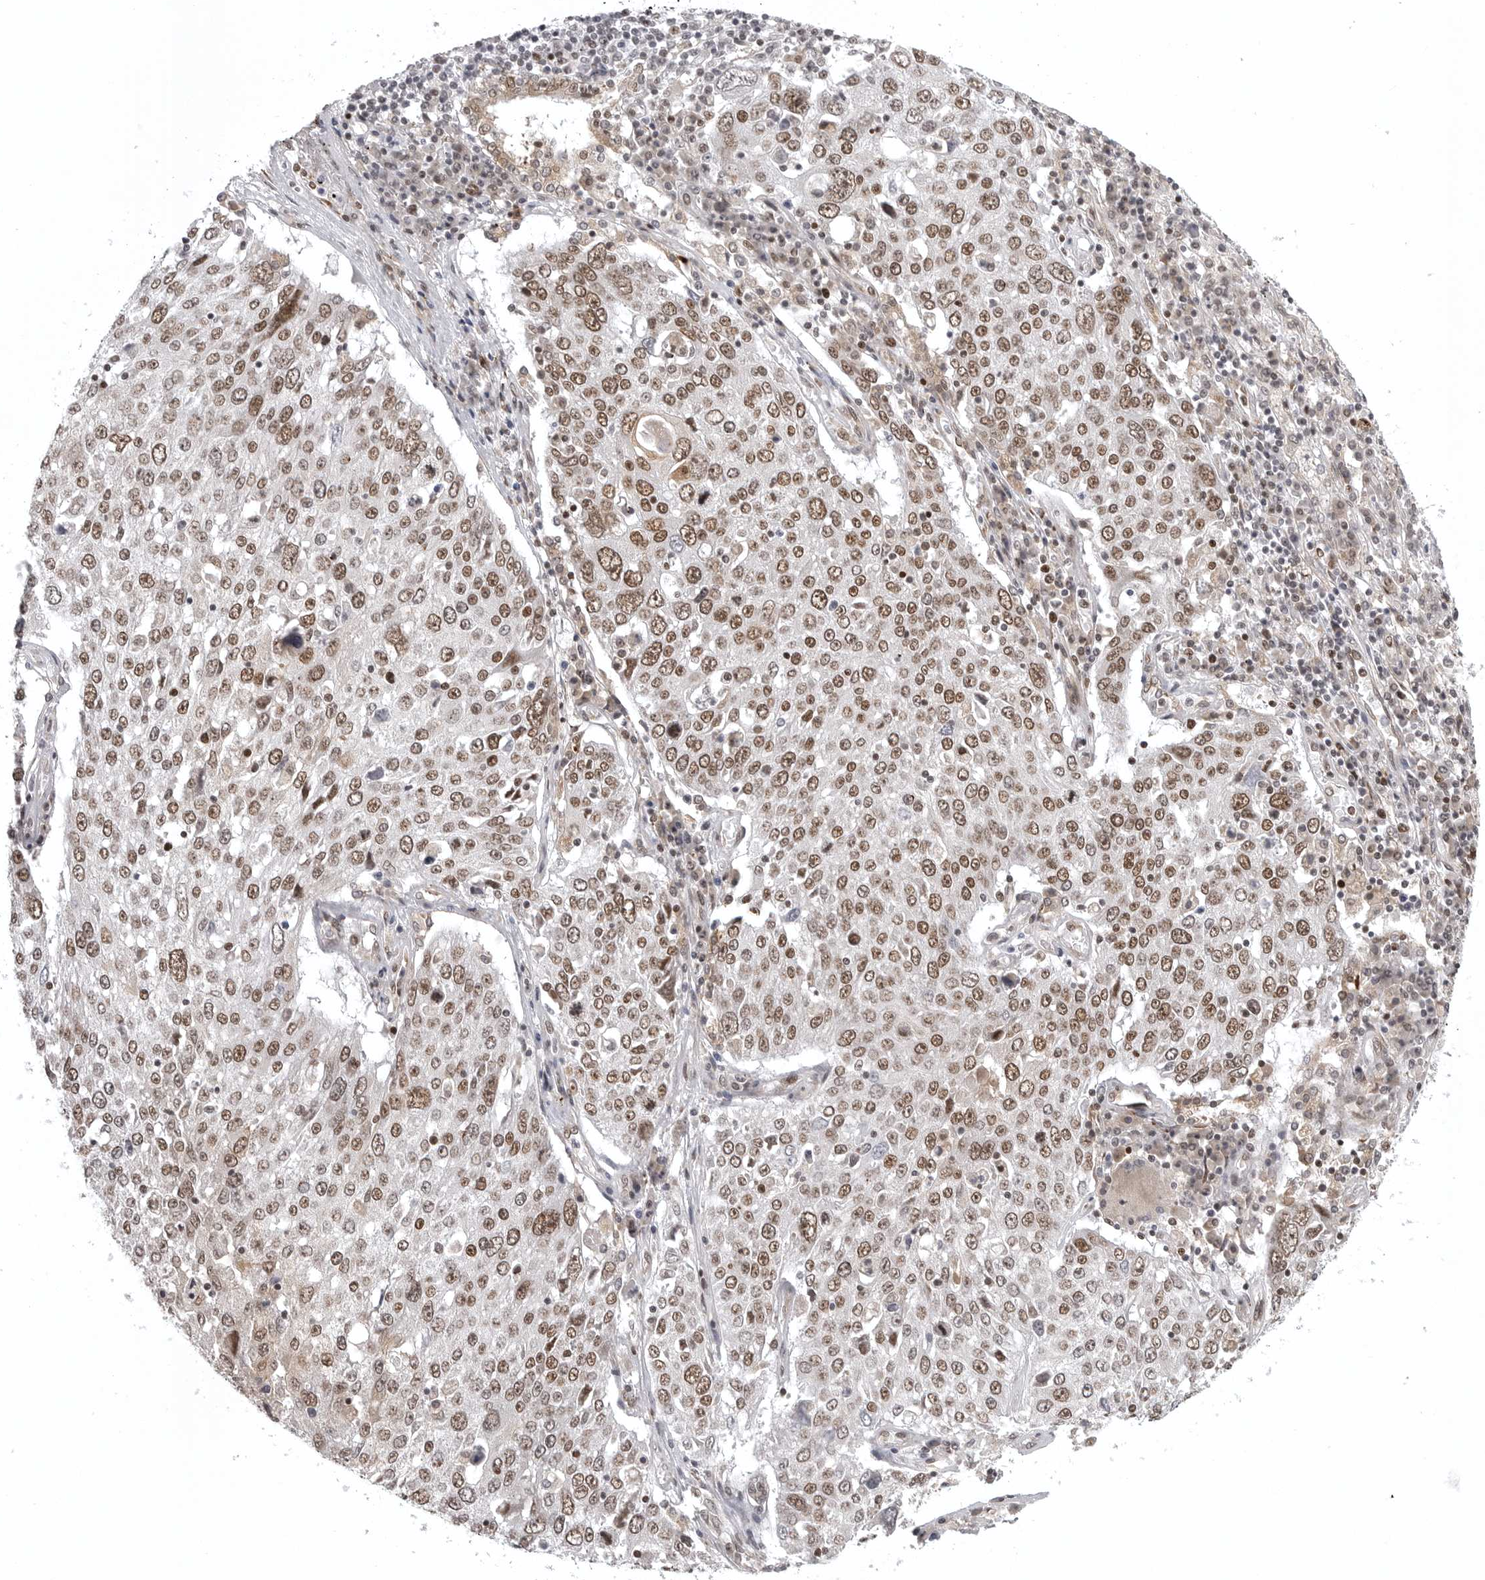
{"staining": {"intensity": "moderate", "quantity": ">75%", "location": "nuclear"}, "tissue": "lung cancer", "cell_type": "Tumor cells", "image_type": "cancer", "snomed": [{"axis": "morphology", "description": "Squamous cell carcinoma, NOS"}, {"axis": "topography", "description": "Lung"}], "caption": "A brown stain labels moderate nuclear positivity of a protein in squamous cell carcinoma (lung) tumor cells.", "gene": "PRDM10", "patient": {"sex": "male", "age": 65}}